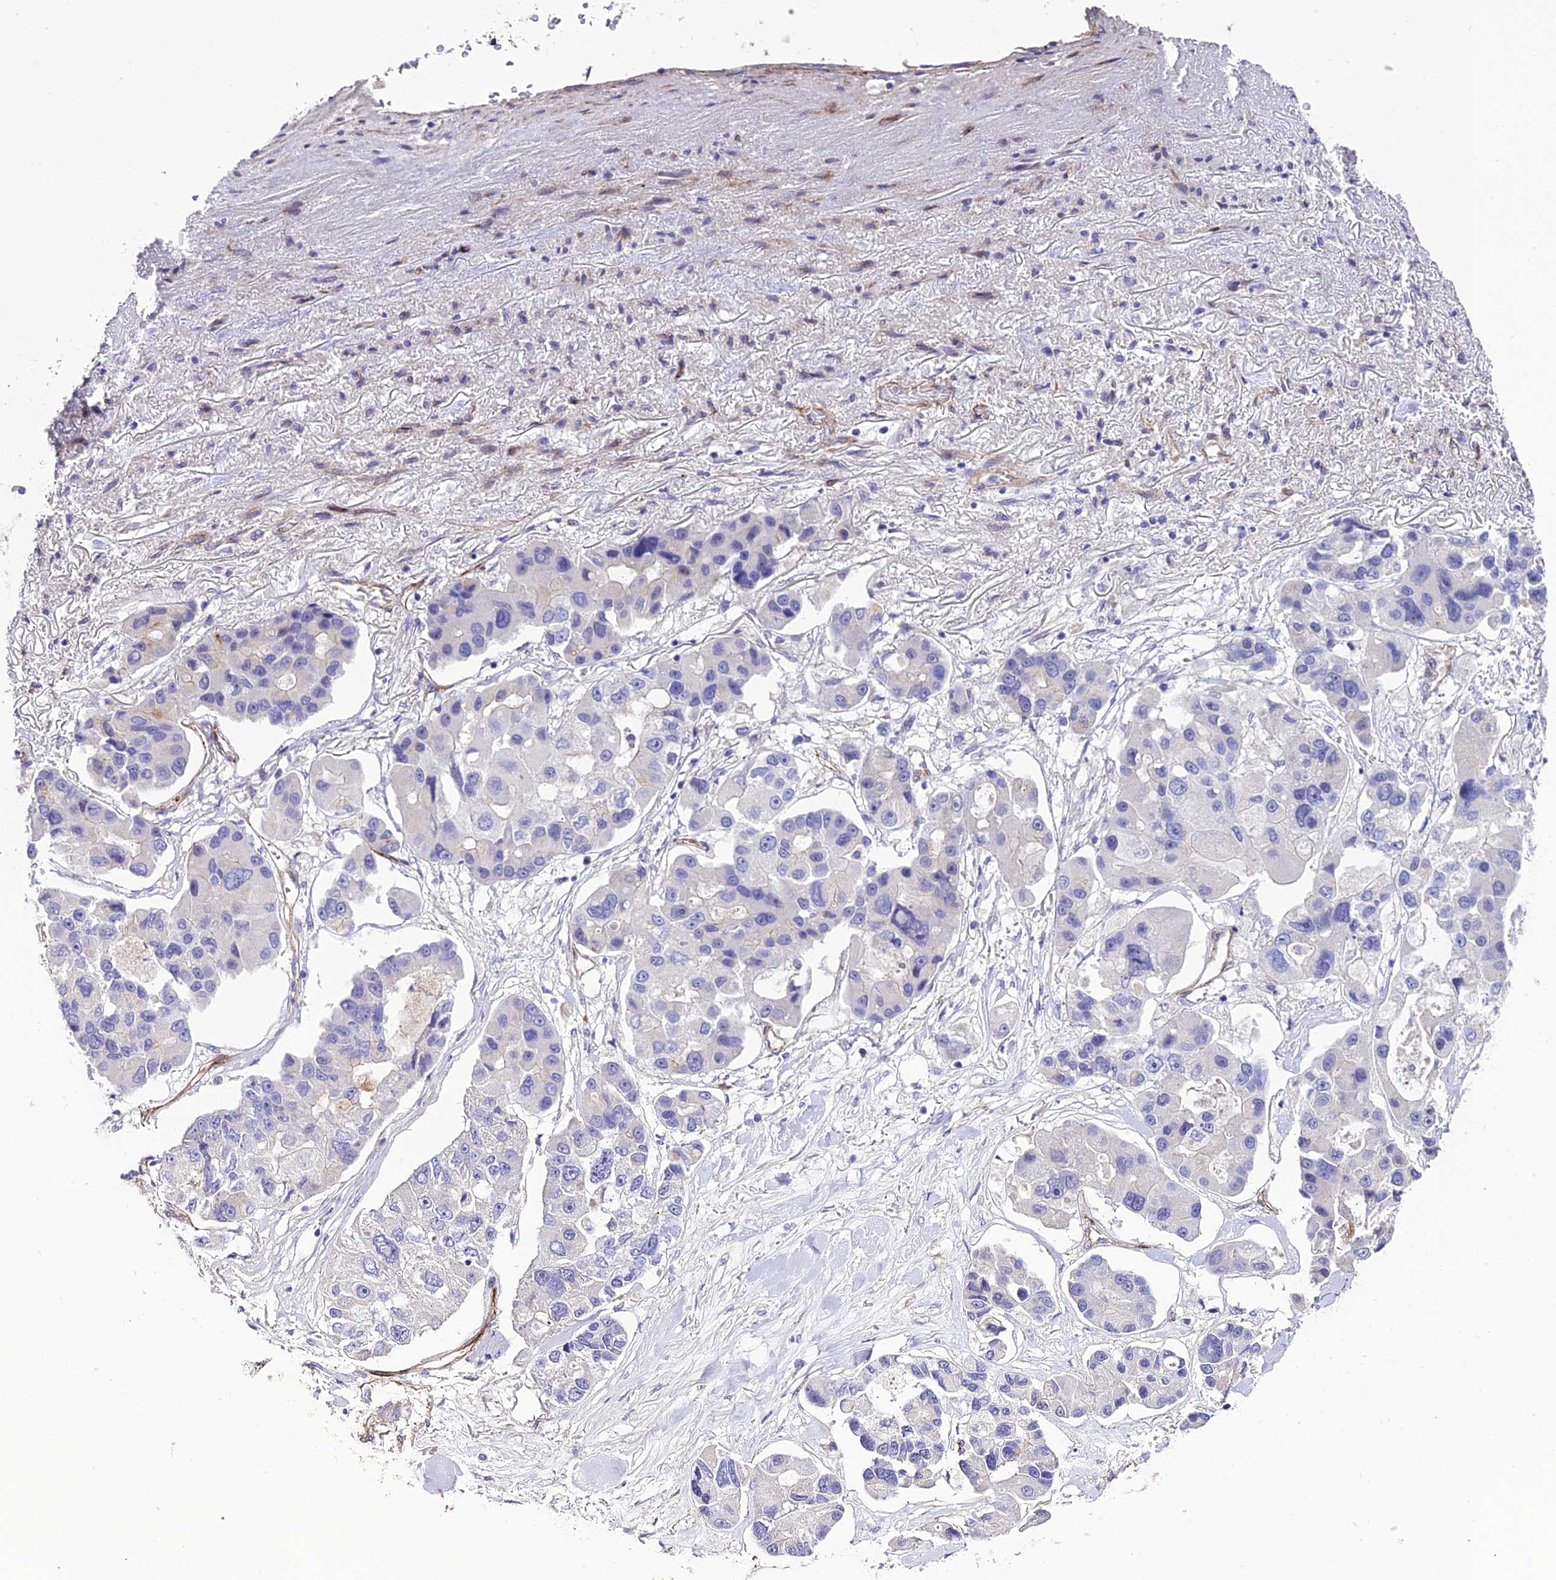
{"staining": {"intensity": "negative", "quantity": "none", "location": "none"}, "tissue": "lung cancer", "cell_type": "Tumor cells", "image_type": "cancer", "snomed": [{"axis": "morphology", "description": "Adenocarcinoma, NOS"}, {"axis": "topography", "description": "Lung"}], "caption": "Immunohistochemistry histopathology image of adenocarcinoma (lung) stained for a protein (brown), which shows no positivity in tumor cells. The staining was performed using DAB (3,3'-diaminobenzidine) to visualize the protein expression in brown, while the nuclei were stained in blue with hematoxylin (Magnification: 20x).", "gene": "REX1BD", "patient": {"sex": "female", "age": 54}}